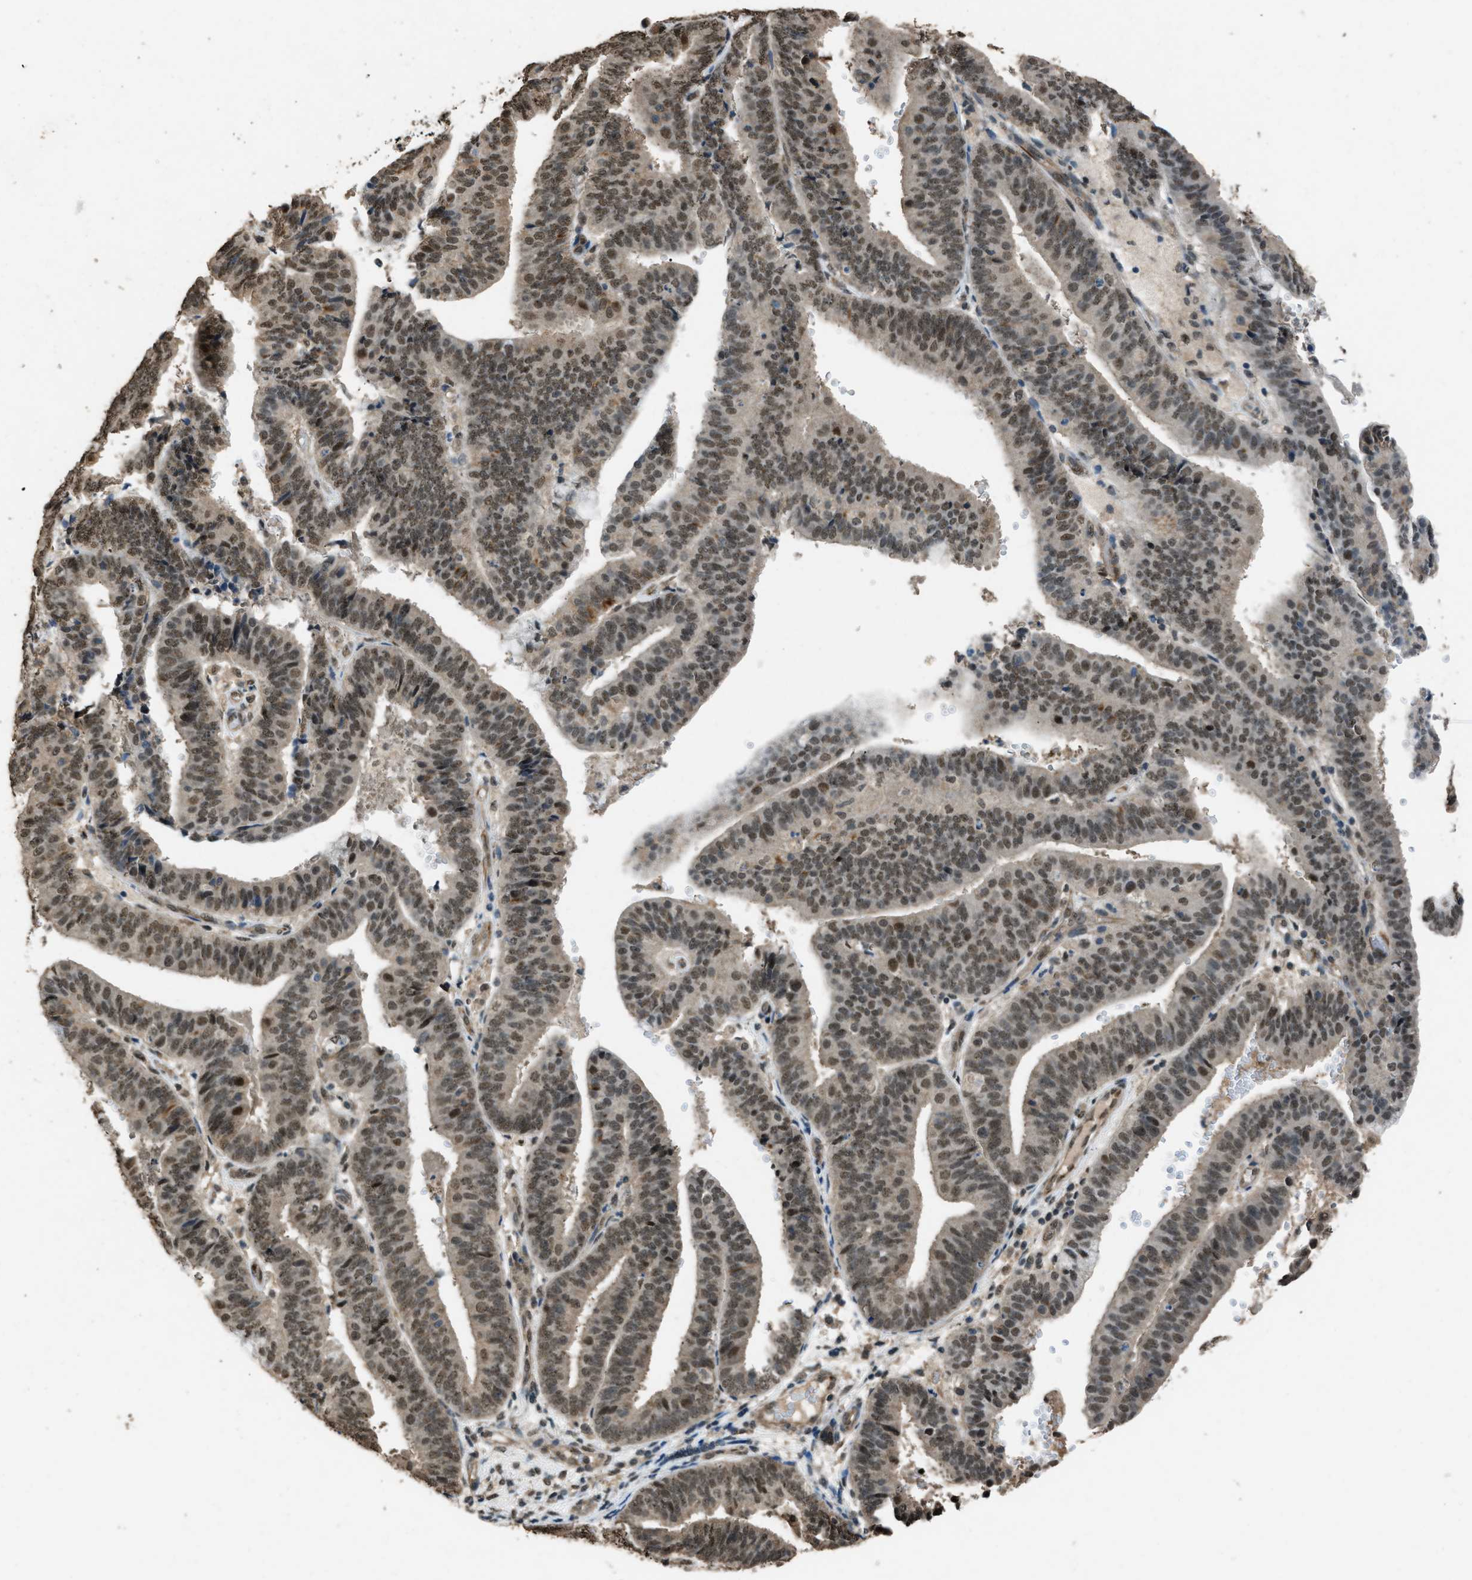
{"staining": {"intensity": "moderate", "quantity": ">75%", "location": "nuclear"}, "tissue": "endometrial cancer", "cell_type": "Tumor cells", "image_type": "cancer", "snomed": [{"axis": "morphology", "description": "Adenocarcinoma, NOS"}, {"axis": "topography", "description": "Endometrium"}], "caption": "Endometrial cancer stained with a brown dye demonstrates moderate nuclear positive positivity in about >75% of tumor cells.", "gene": "SERTAD2", "patient": {"sex": "female", "age": 63}}